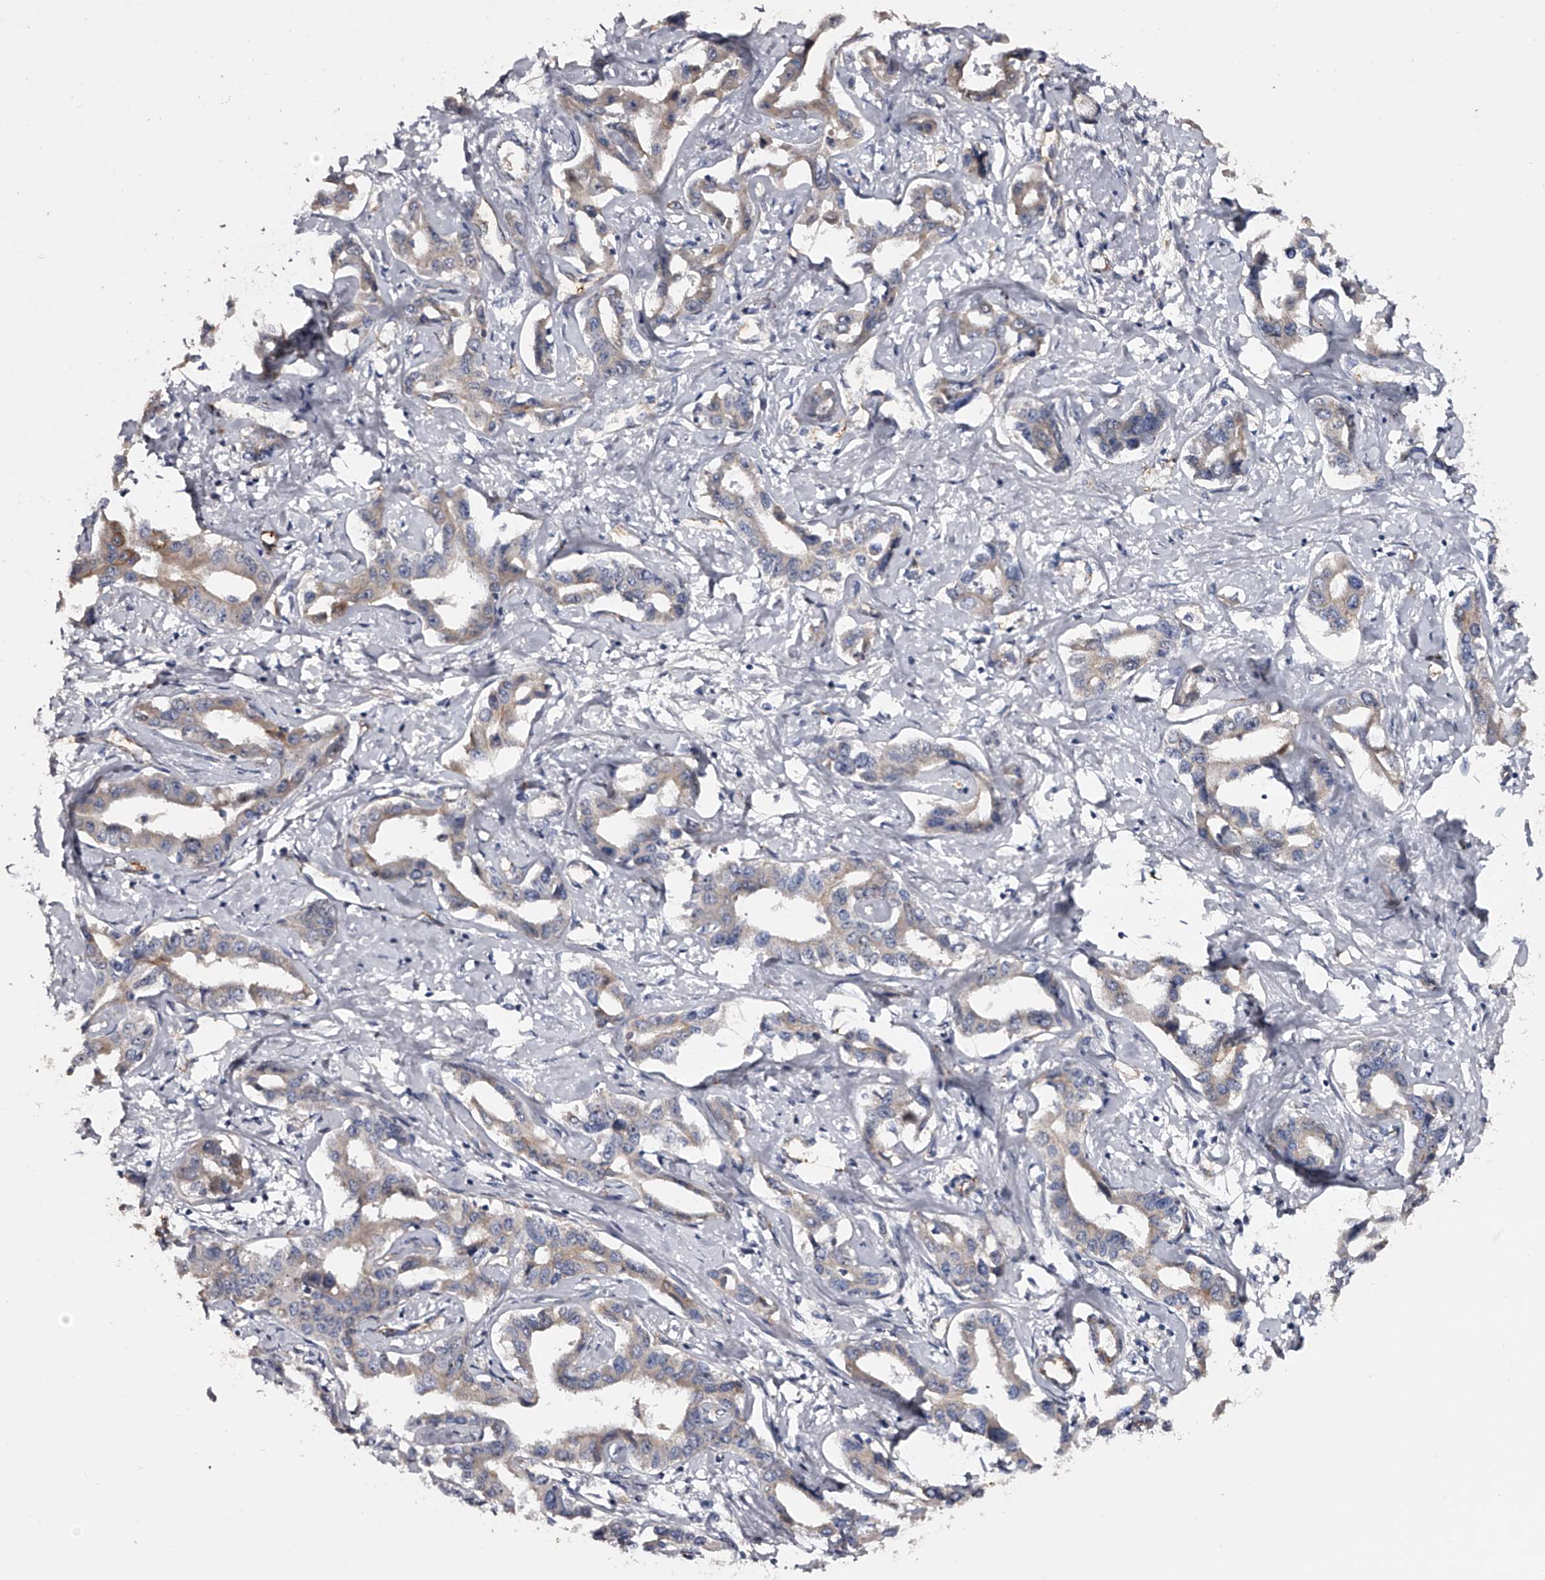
{"staining": {"intensity": "weak", "quantity": "25%-75%", "location": "cytoplasmic/membranous"}, "tissue": "liver cancer", "cell_type": "Tumor cells", "image_type": "cancer", "snomed": [{"axis": "morphology", "description": "Cholangiocarcinoma"}, {"axis": "topography", "description": "Liver"}], "caption": "The image shows a brown stain indicating the presence of a protein in the cytoplasmic/membranous of tumor cells in liver cholangiocarcinoma. Using DAB (brown) and hematoxylin (blue) stains, captured at high magnification using brightfield microscopy.", "gene": "MDN1", "patient": {"sex": "male", "age": 59}}